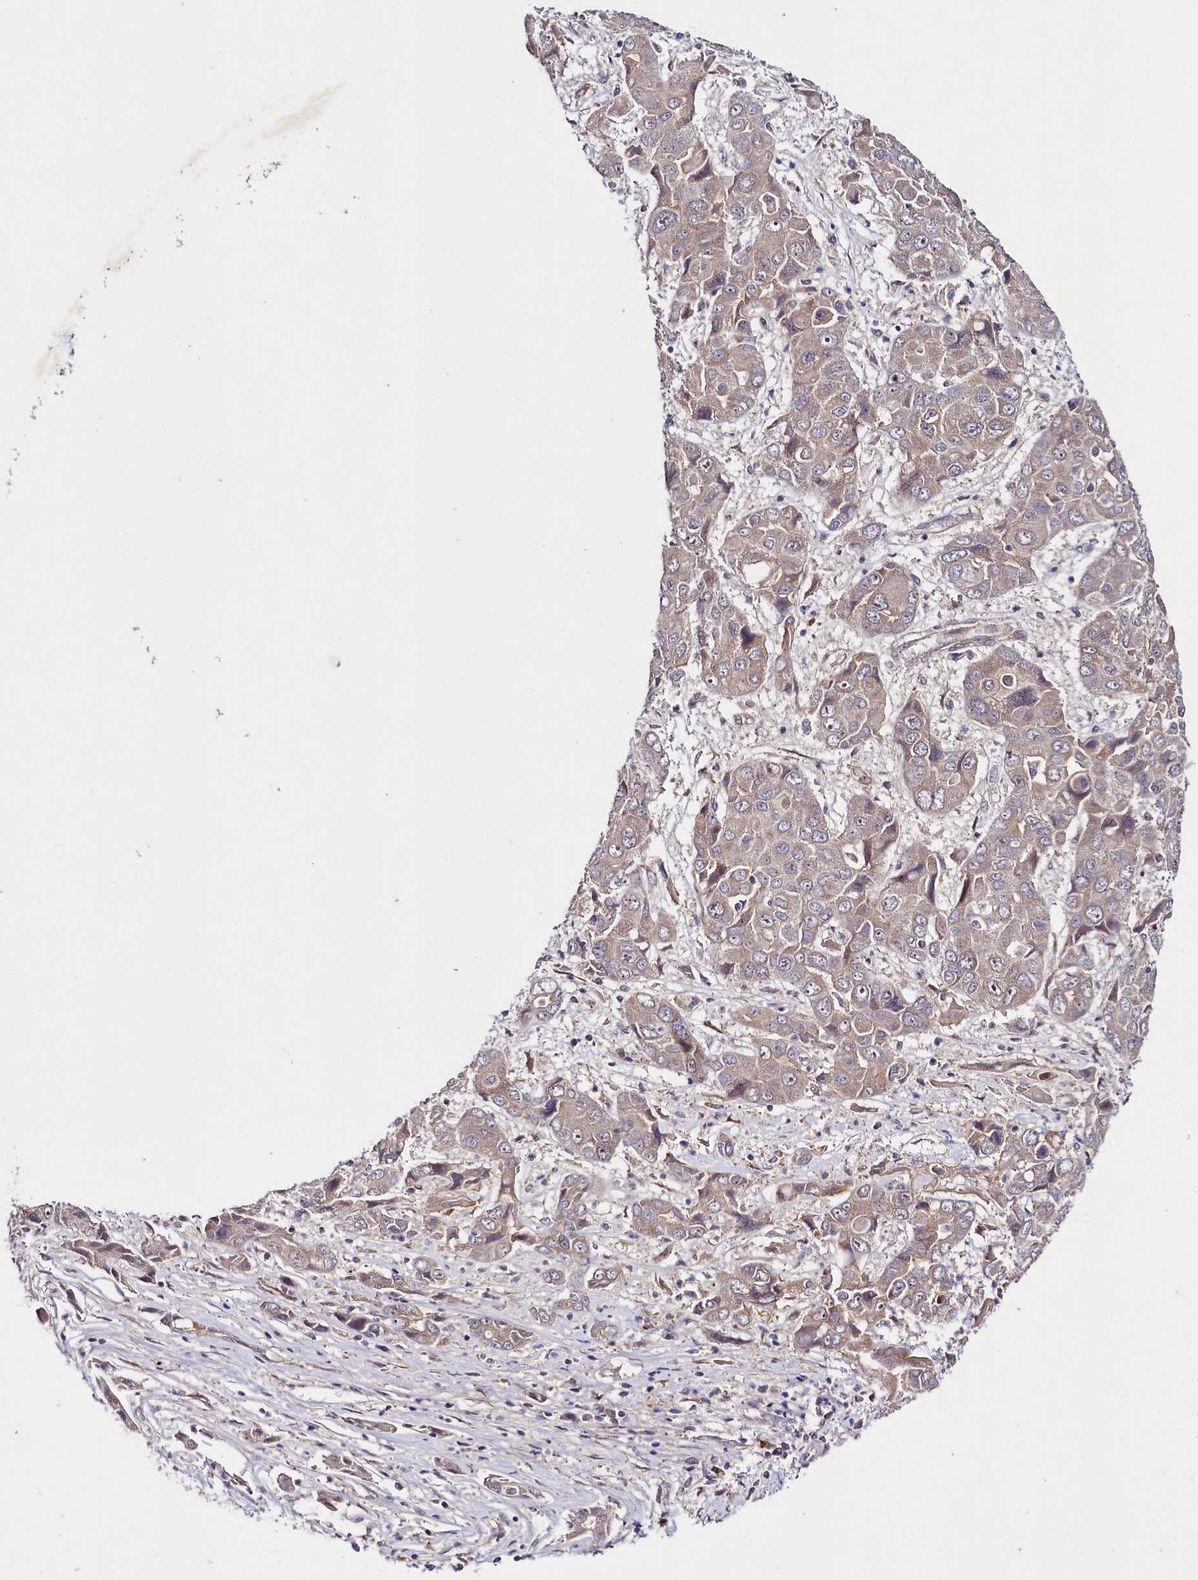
{"staining": {"intensity": "weak", "quantity": ">75%", "location": "cytoplasmic/membranous,nuclear"}, "tissue": "liver cancer", "cell_type": "Tumor cells", "image_type": "cancer", "snomed": [{"axis": "morphology", "description": "Cholangiocarcinoma"}, {"axis": "topography", "description": "Liver"}], "caption": "DAB (3,3'-diaminobenzidine) immunohistochemical staining of human liver cancer reveals weak cytoplasmic/membranous and nuclear protein staining in approximately >75% of tumor cells.", "gene": "PHLDB1", "patient": {"sex": "male", "age": 67}}